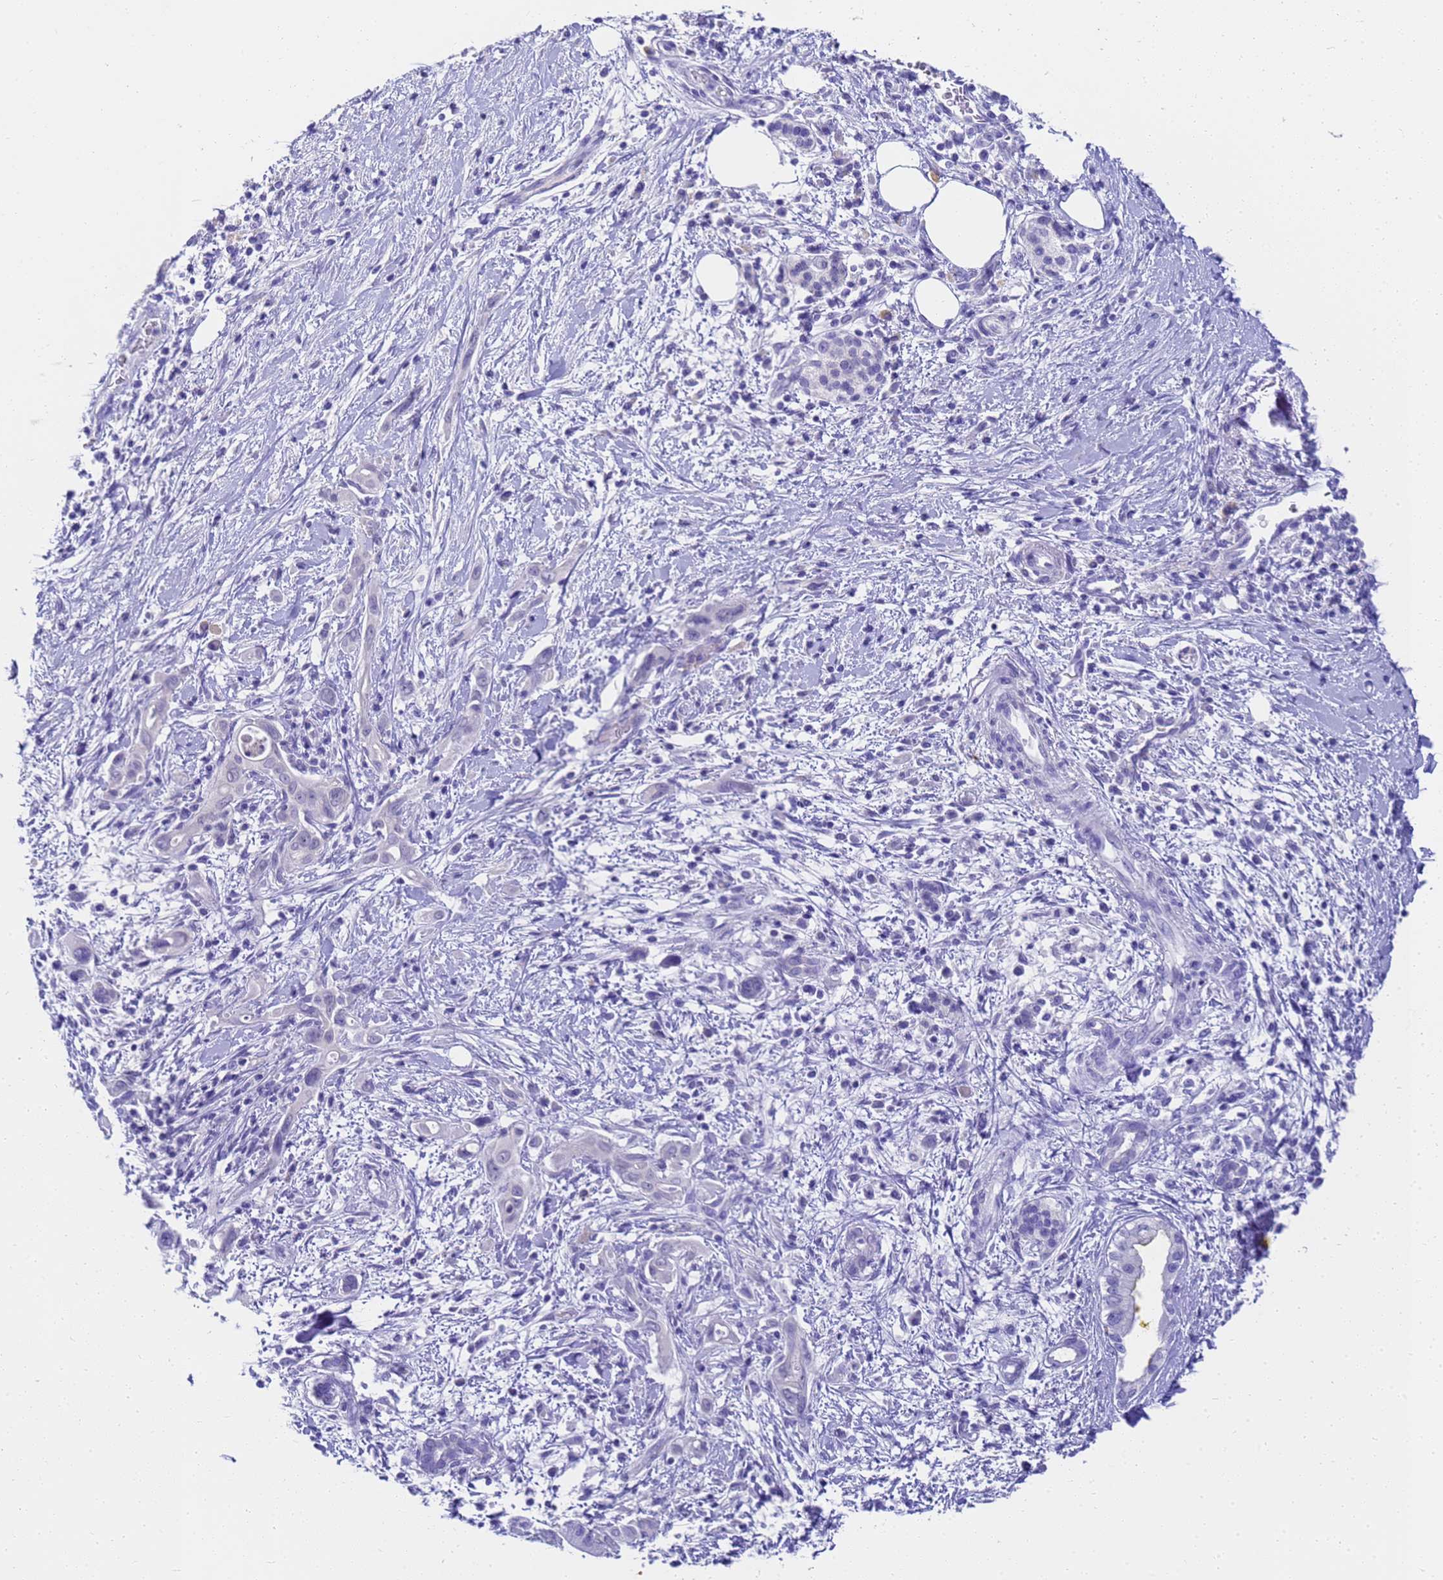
{"staining": {"intensity": "negative", "quantity": "none", "location": "none"}, "tissue": "pancreatic cancer", "cell_type": "Tumor cells", "image_type": "cancer", "snomed": [{"axis": "morphology", "description": "Adenocarcinoma, NOS"}, {"axis": "topography", "description": "Pancreas"}], "caption": "IHC micrograph of pancreatic cancer stained for a protein (brown), which shows no positivity in tumor cells.", "gene": "MS4A13", "patient": {"sex": "male", "age": 58}}